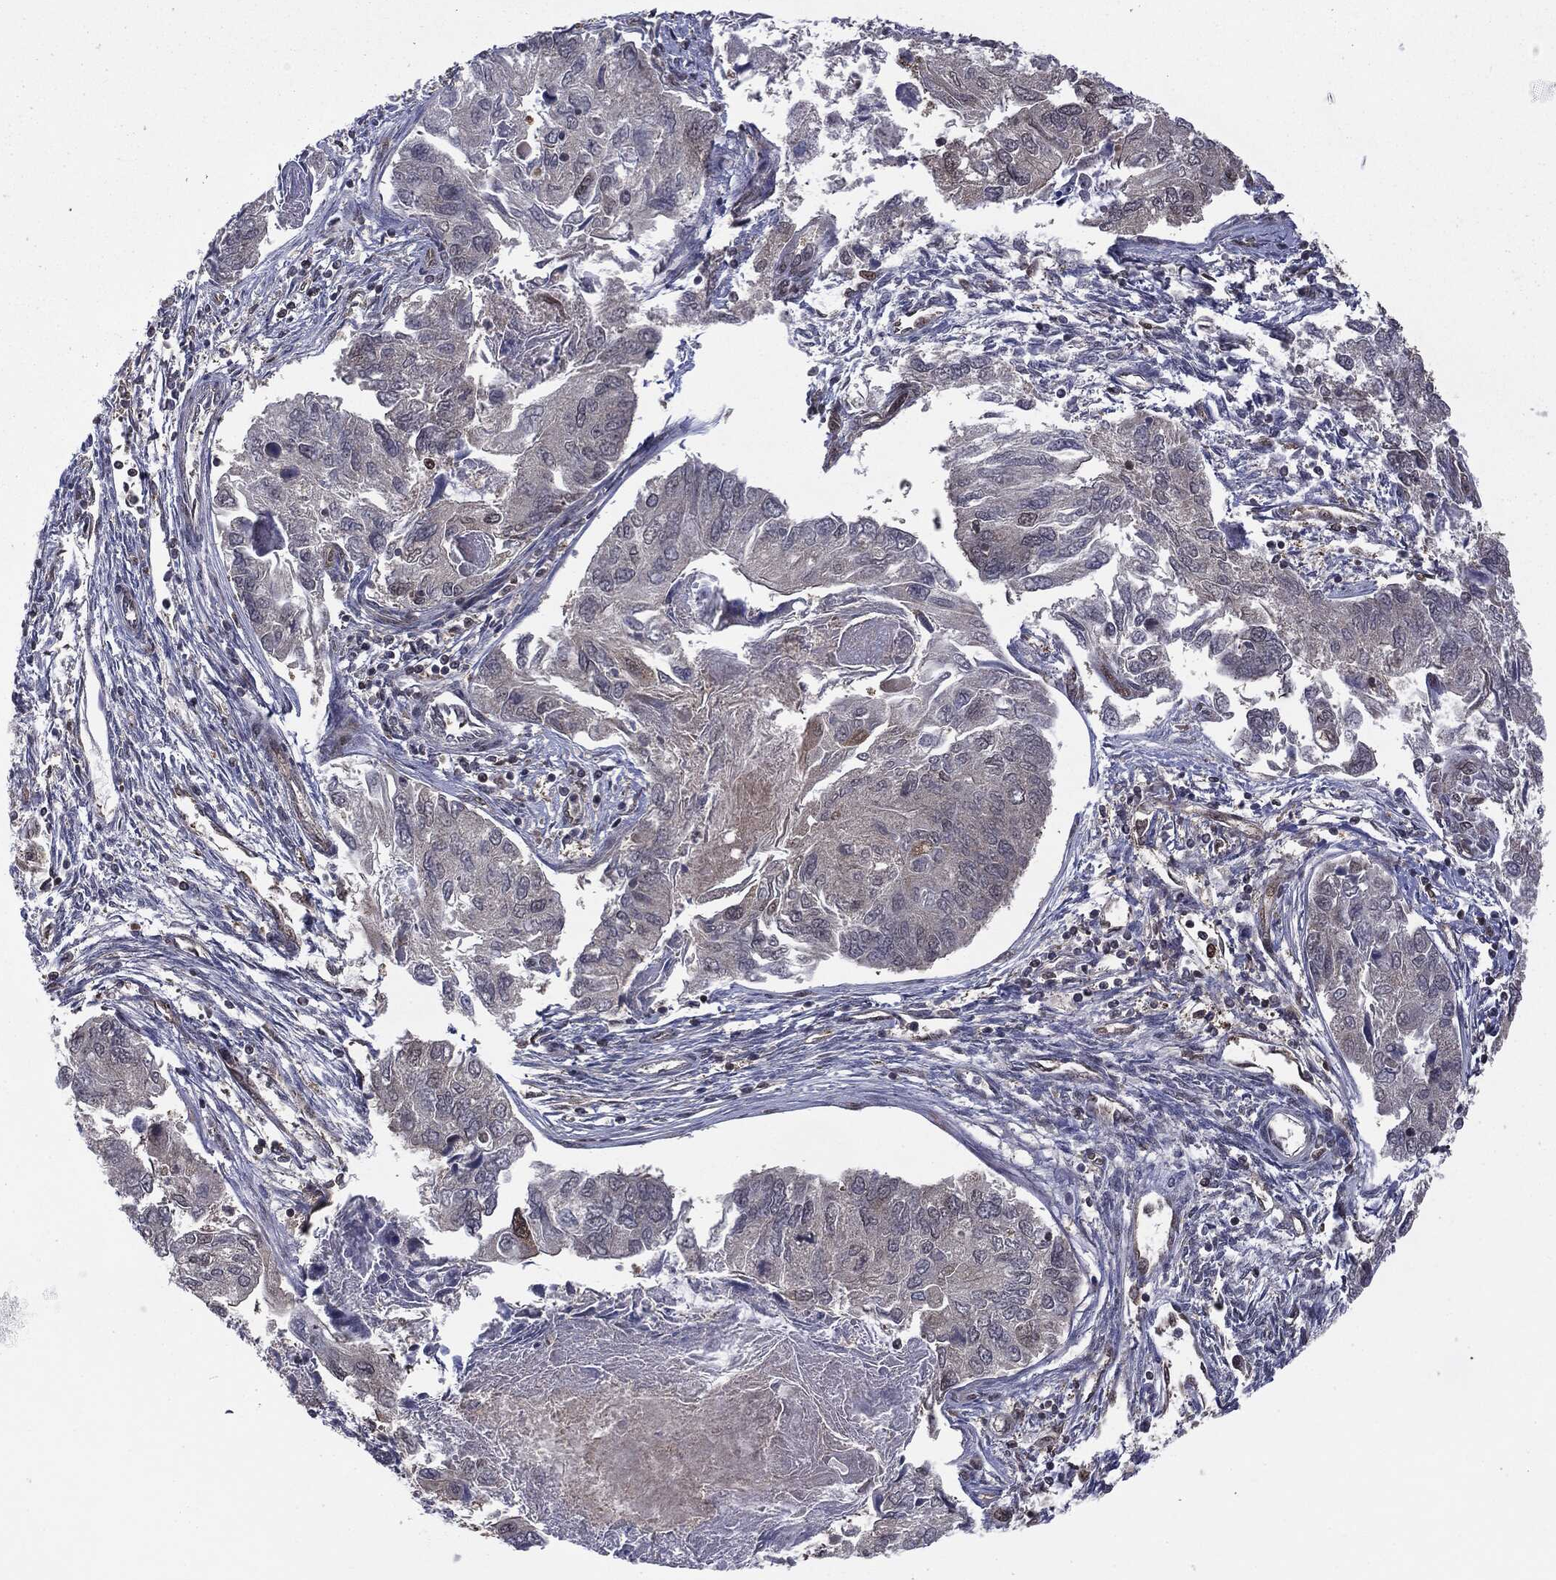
{"staining": {"intensity": "weak", "quantity": "<25%", "location": "cytoplasmic/membranous"}, "tissue": "endometrial cancer", "cell_type": "Tumor cells", "image_type": "cancer", "snomed": [{"axis": "morphology", "description": "Carcinoma, NOS"}, {"axis": "topography", "description": "Uterus"}], "caption": "High magnification brightfield microscopy of endometrial cancer (carcinoma) stained with DAB (3,3'-diaminobenzidine) (brown) and counterstained with hematoxylin (blue): tumor cells show no significant staining. The staining is performed using DAB brown chromogen with nuclei counter-stained in using hematoxylin.", "gene": "PTPA", "patient": {"sex": "female", "age": 76}}